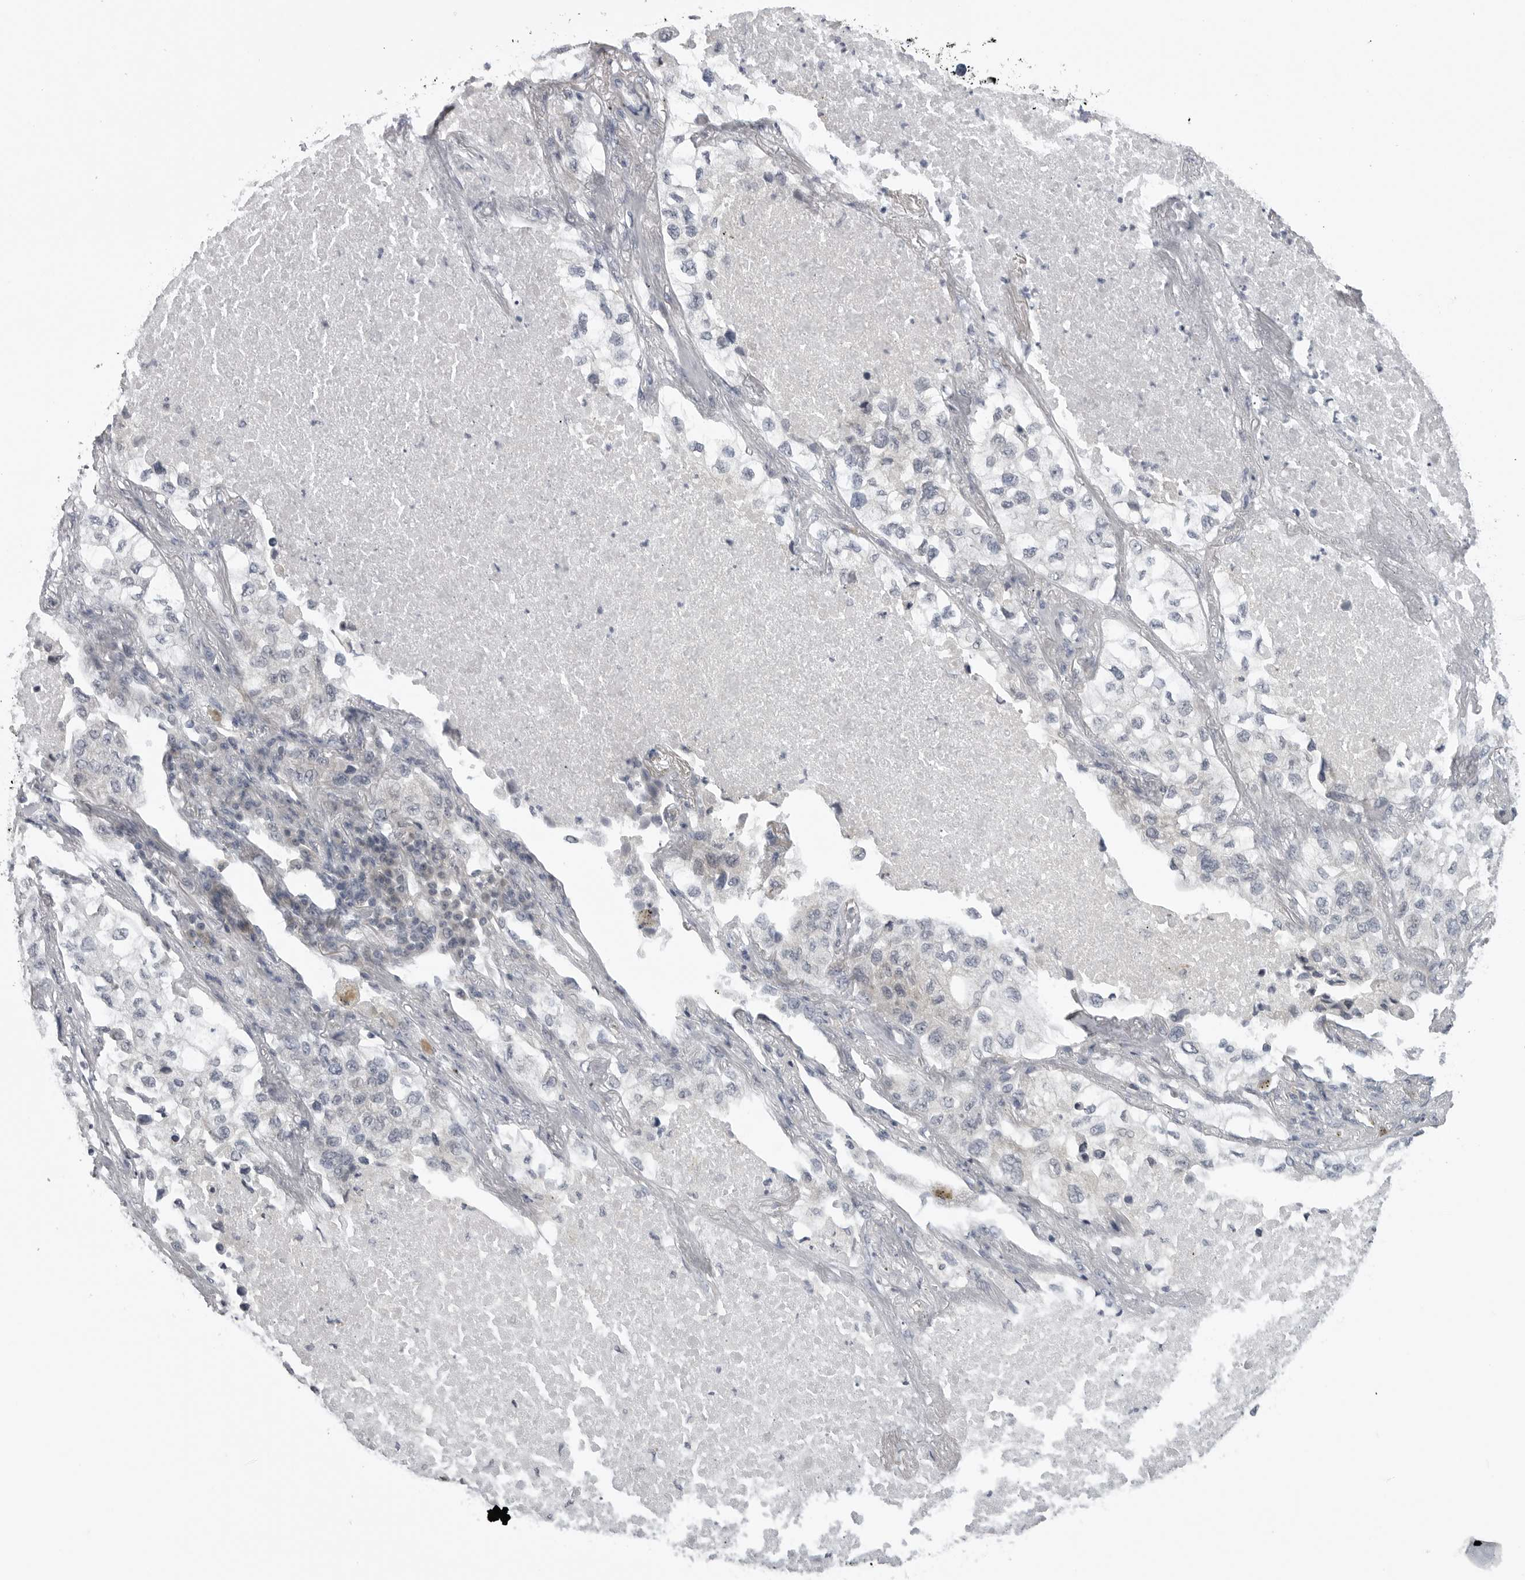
{"staining": {"intensity": "negative", "quantity": "none", "location": "none"}, "tissue": "lung cancer", "cell_type": "Tumor cells", "image_type": "cancer", "snomed": [{"axis": "morphology", "description": "Adenocarcinoma, NOS"}, {"axis": "topography", "description": "Lung"}], "caption": "Tumor cells show no significant protein staining in lung cancer (adenocarcinoma). (DAB (3,3'-diaminobenzidine) immunohistochemistry (IHC) with hematoxylin counter stain).", "gene": "LRRC45", "patient": {"sex": "male", "age": 63}}